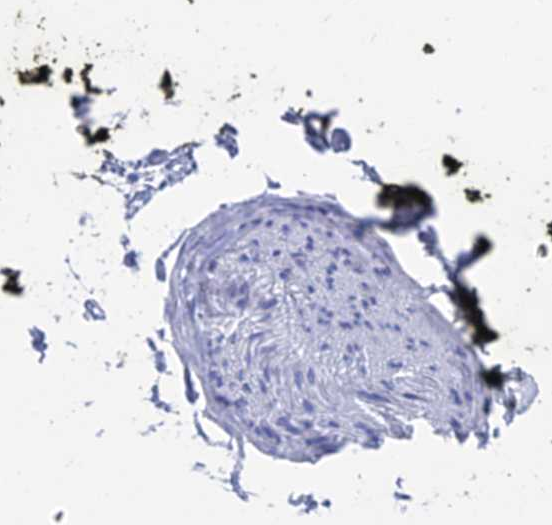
{"staining": {"intensity": "negative", "quantity": "none", "location": "none"}, "tissue": "adipose tissue", "cell_type": "Adipocytes", "image_type": "normal", "snomed": [{"axis": "morphology", "description": "Normal tissue, NOS"}, {"axis": "morphology", "description": "Adenocarcinoma, NOS"}, {"axis": "topography", "description": "Pancreas"}, {"axis": "topography", "description": "Peripheral nerve tissue"}], "caption": "An immunohistochemistry histopathology image of benign adipose tissue is shown. There is no staining in adipocytes of adipose tissue. (Brightfield microscopy of DAB (3,3'-diaminobenzidine) immunohistochemistry at high magnification).", "gene": "ENPP3", "patient": {"sex": "male", "age": 59}}